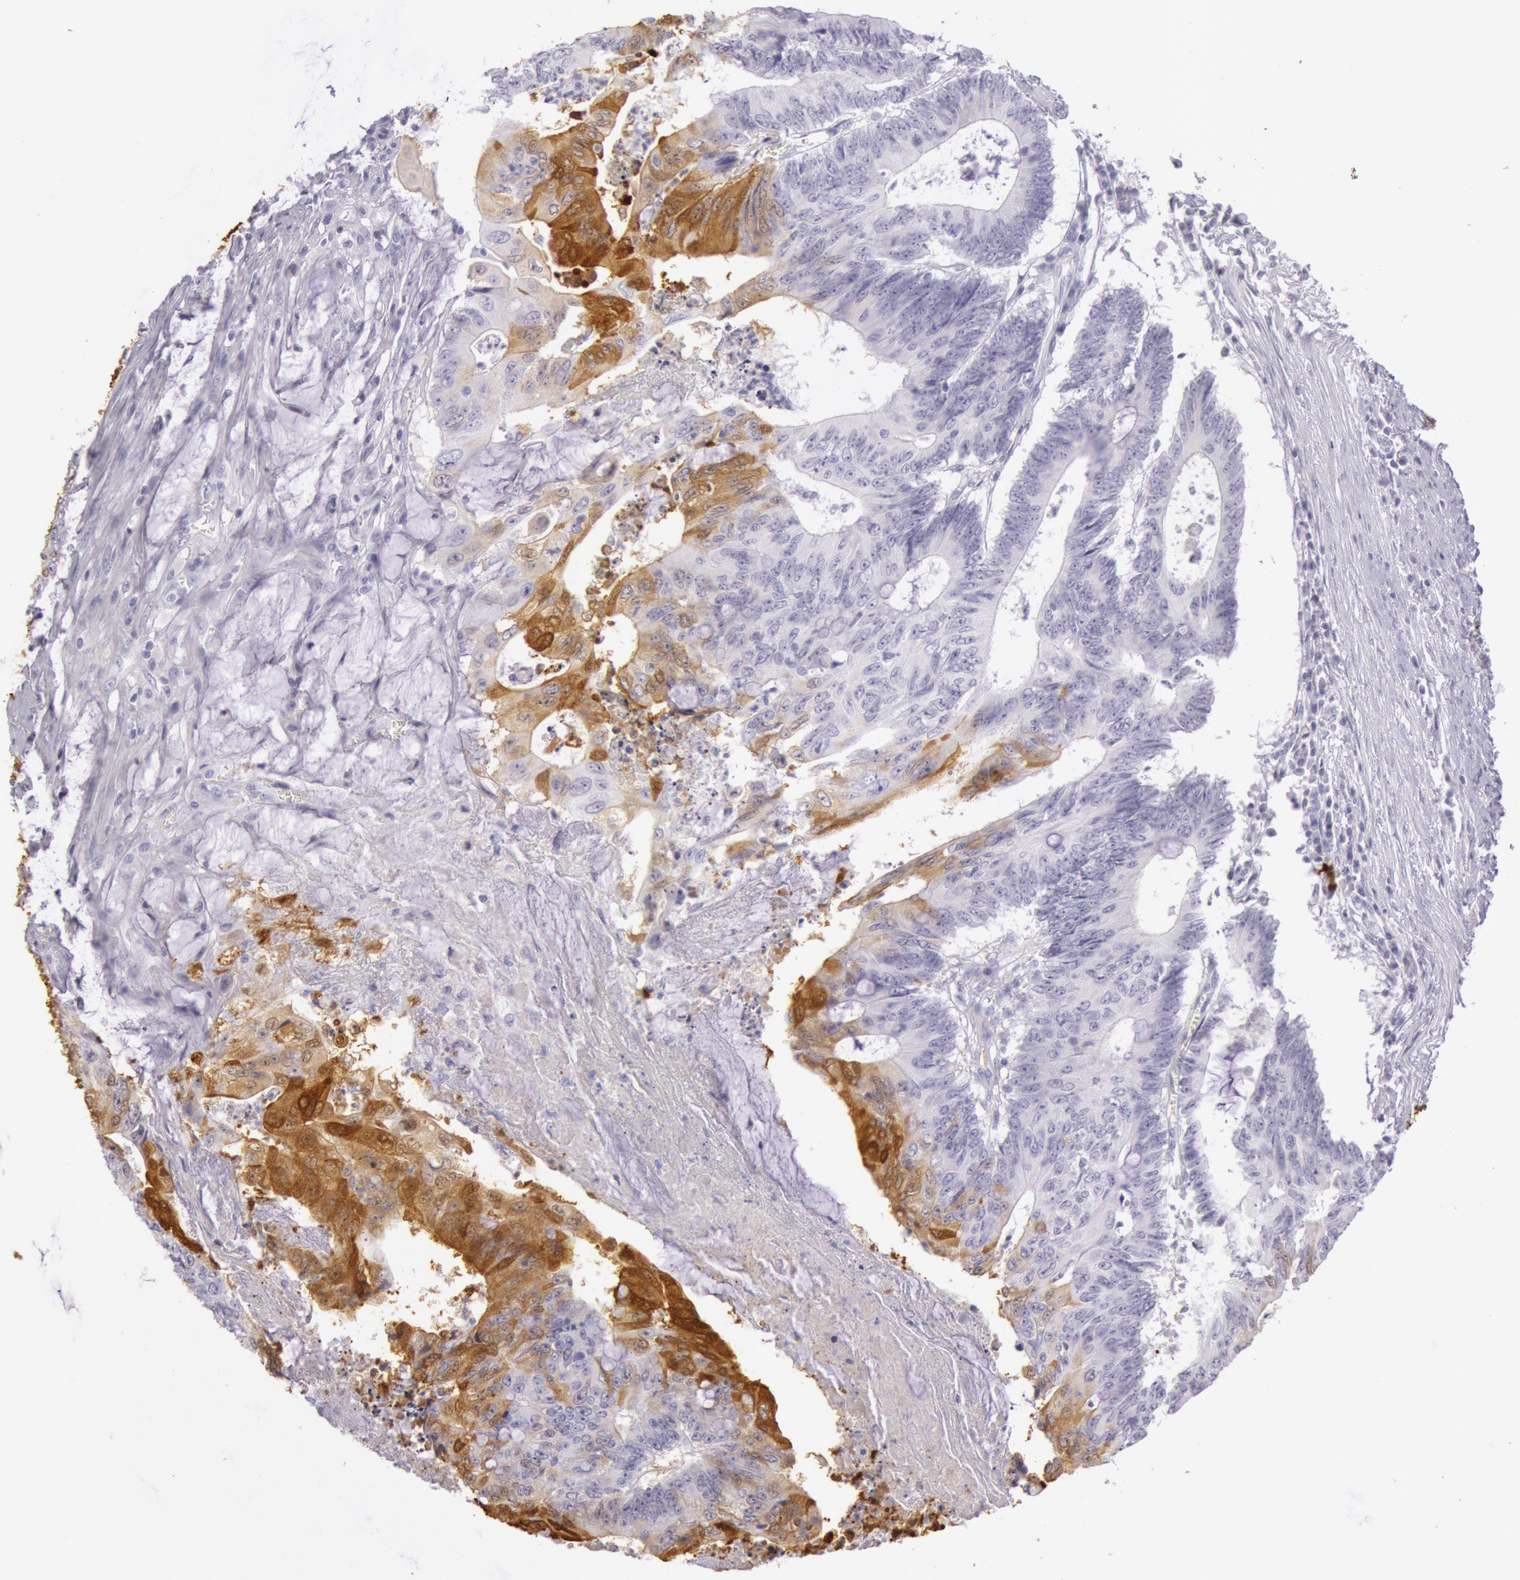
{"staining": {"intensity": "moderate", "quantity": "25%-75%", "location": "cytoplasmic/membranous"}, "tissue": "colorectal cancer", "cell_type": "Tumor cells", "image_type": "cancer", "snomed": [{"axis": "morphology", "description": "Adenocarcinoma, NOS"}, {"axis": "topography", "description": "Colon"}], "caption": "Colorectal cancer (adenocarcinoma) stained with a brown dye reveals moderate cytoplasmic/membranous positive staining in approximately 25%-75% of tumor cells.", "gene": "CKB", "patient": {"sex": "male", "age": 65}}